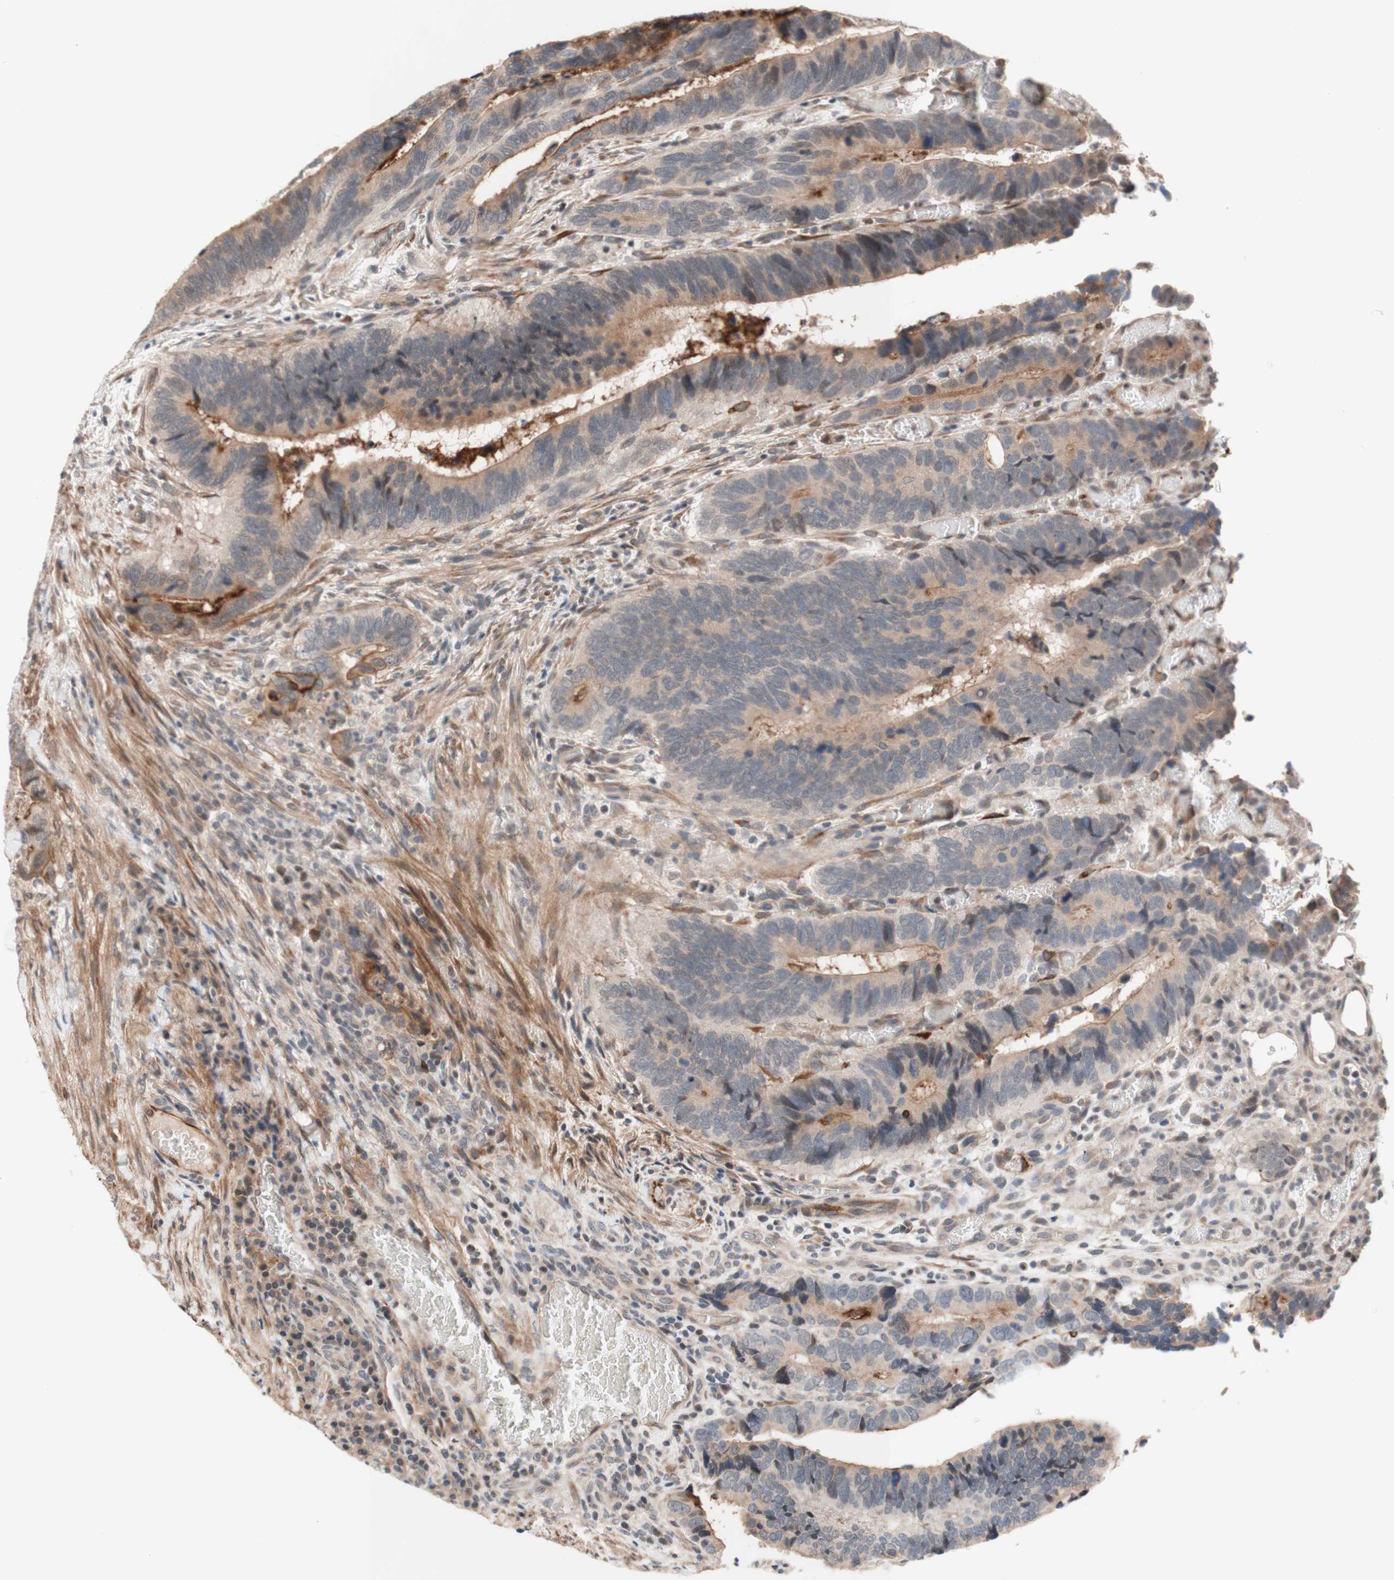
{"staining": {"intensity": "weak", "quantity": ">75%", "location": "cytoplasmic/membranous"}, "tissue": "colorectal cancer", "cell_type": "Tumor cells", "image_type": "cancer", "snomed": [{"axis": "morphology", "description": "Adenocarcinoma, NOS"}, {"axis": "topography", "description": "Colon"}], "caption": "Immunohistochemical staining of adenocarcinoma (colorectal) exhibits weak cytoplasmic/membranous protein staining in approximately >75% of tumor cells.", "gene": "CD55", "patient": {"sex": "male", "age": 72}}